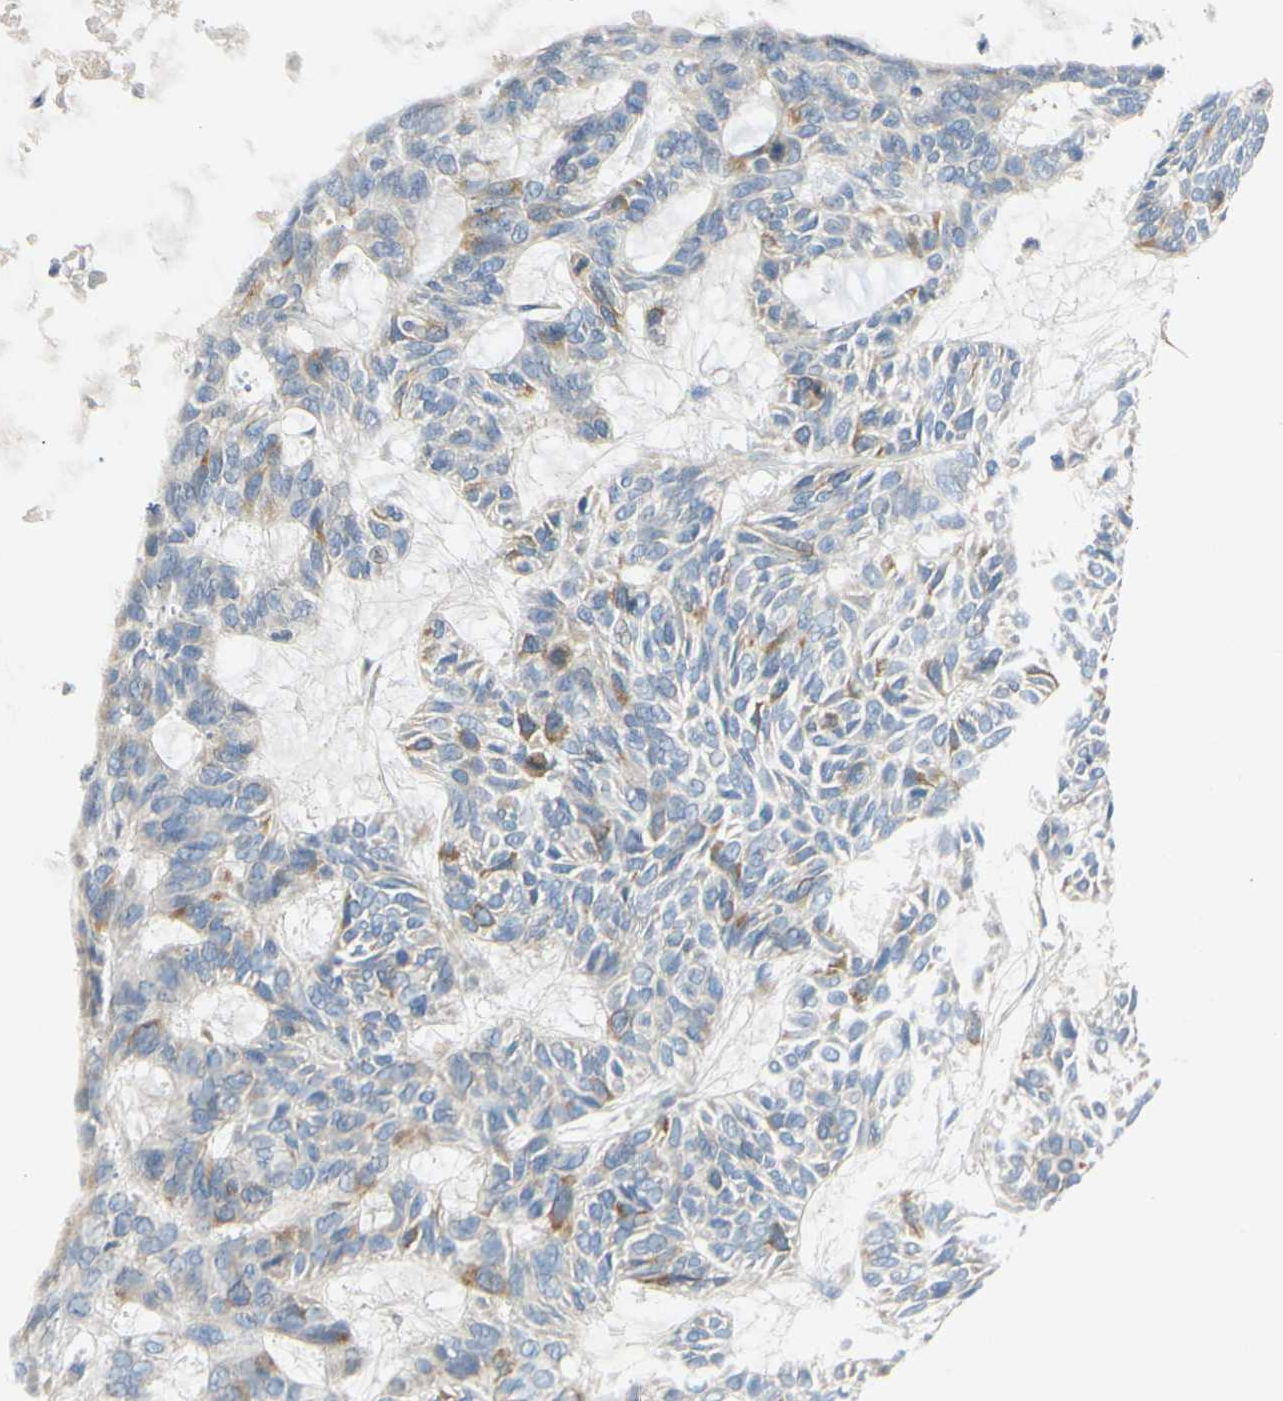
{"staining": {"intensity": "moderate", "quantity": "<25%", "location": "cytoplasmic/membranous"}, "tissue": "skin cancer", "cell_type": "Tumor cells", "image_type": "cancer", "snomed": [{"axis": "morphology", "description": "Basal cell carcinoma"}, {"axis": "topography", "description": "Skin"}], "caption": "Tumor cells display low levels of moderate cytoplasmic/membranous positivity in about <25% of cells in human basal cell carcinoma (skin).", "gene": "CCNB2", "patient": {"sex": "male", "age": 87}}